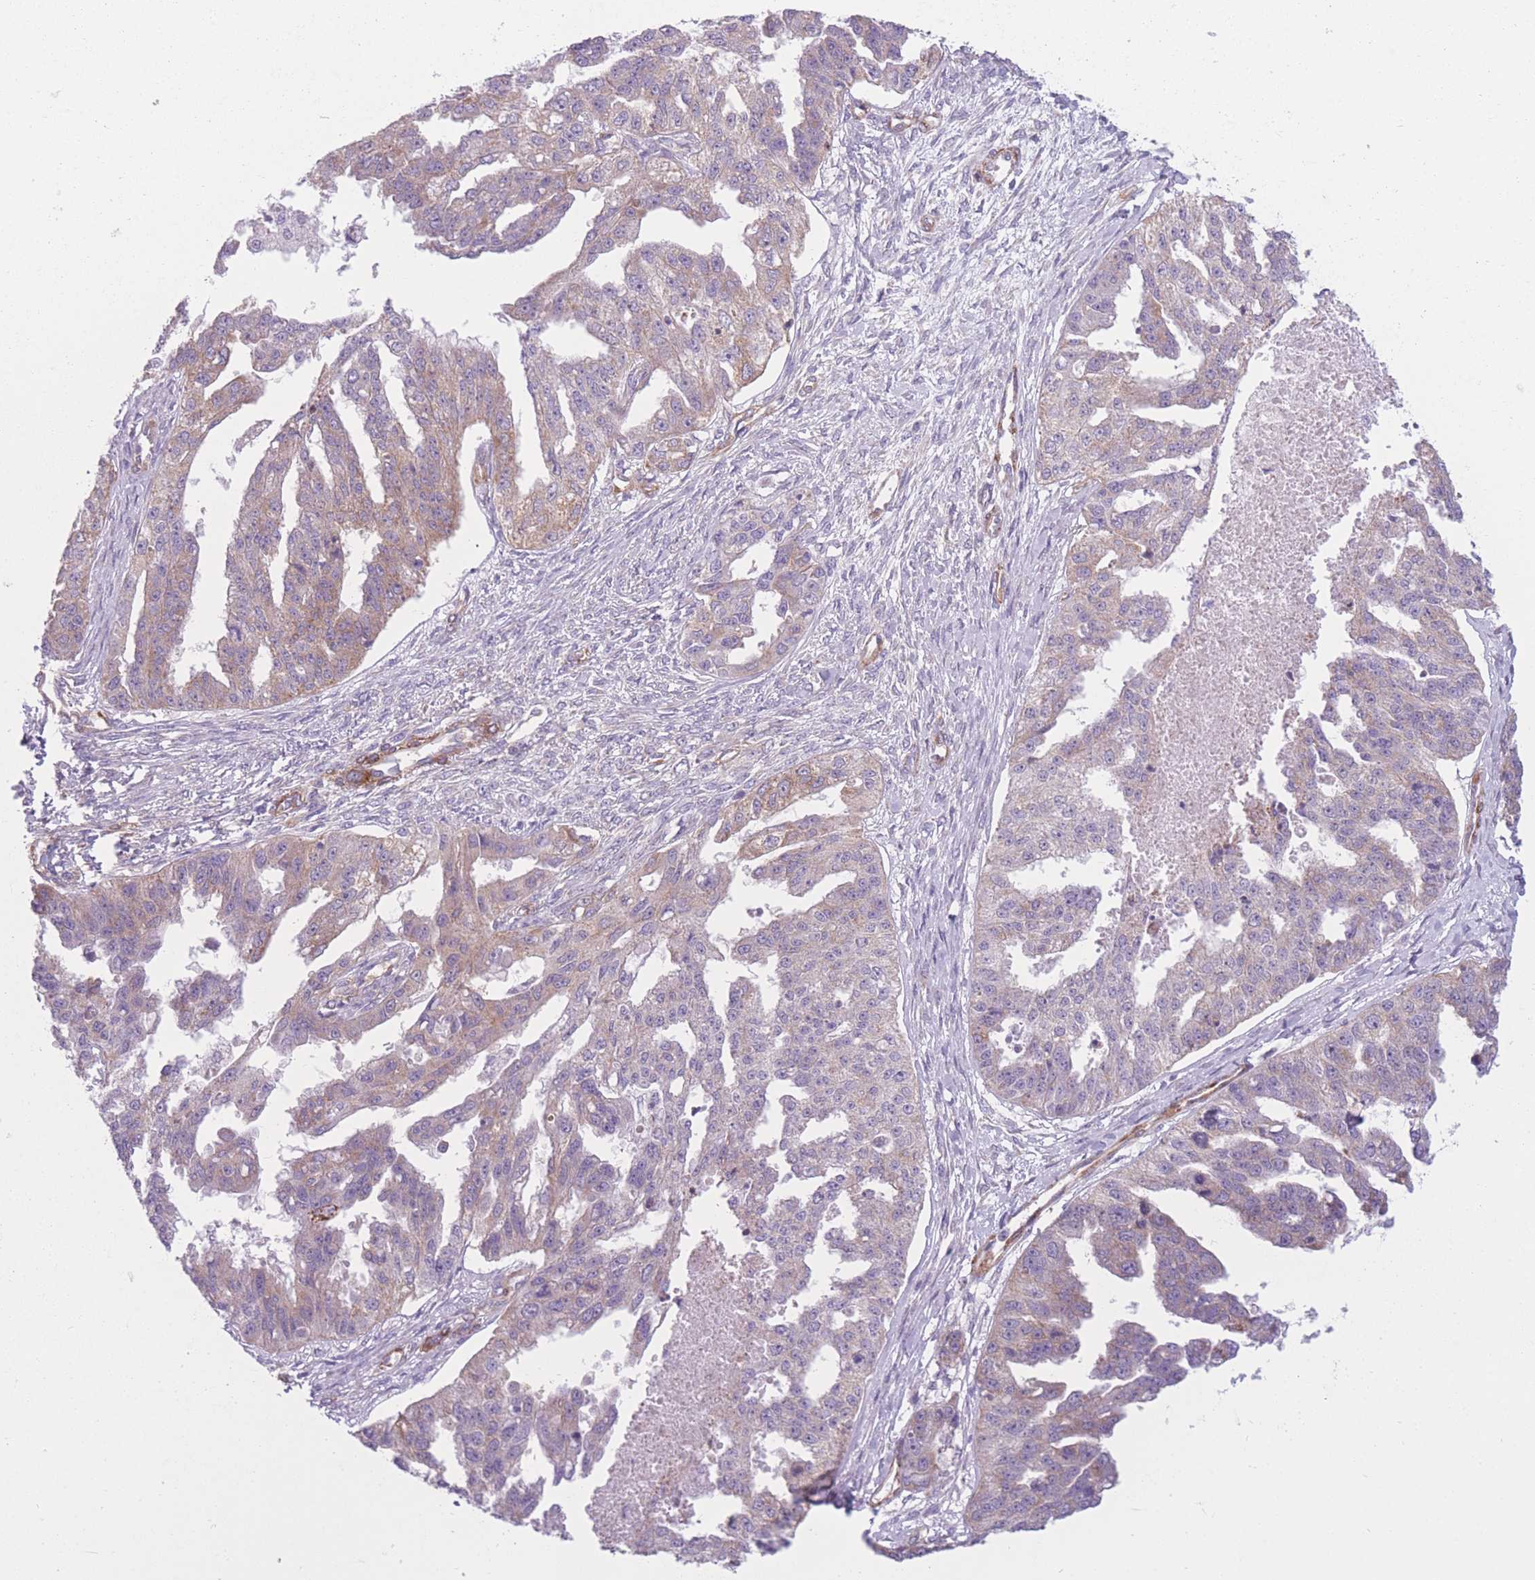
{"staining": {"intensity": "moderate", "quantity": "<25%", "location": "cytoplasmic/membranous"}, "tissue": "ovarian cancer", "cell_type": "Tumor cells", "image_type": "cancer", "snomed": [{"axis": "morphology", "description": "Cystadenocarcinoma, serous, NOS"}, {"axis": "topography", "description": "Ovary"}], "caption": "Brown immunohistochemical staining in serous cystadenocarcinoma (ovarian) shows moderate cytoplasmic/membranous staining in about <25% of tumor cells.", "gene": "SERPINB3", "patient": {"sex": "female", "age": 58}}